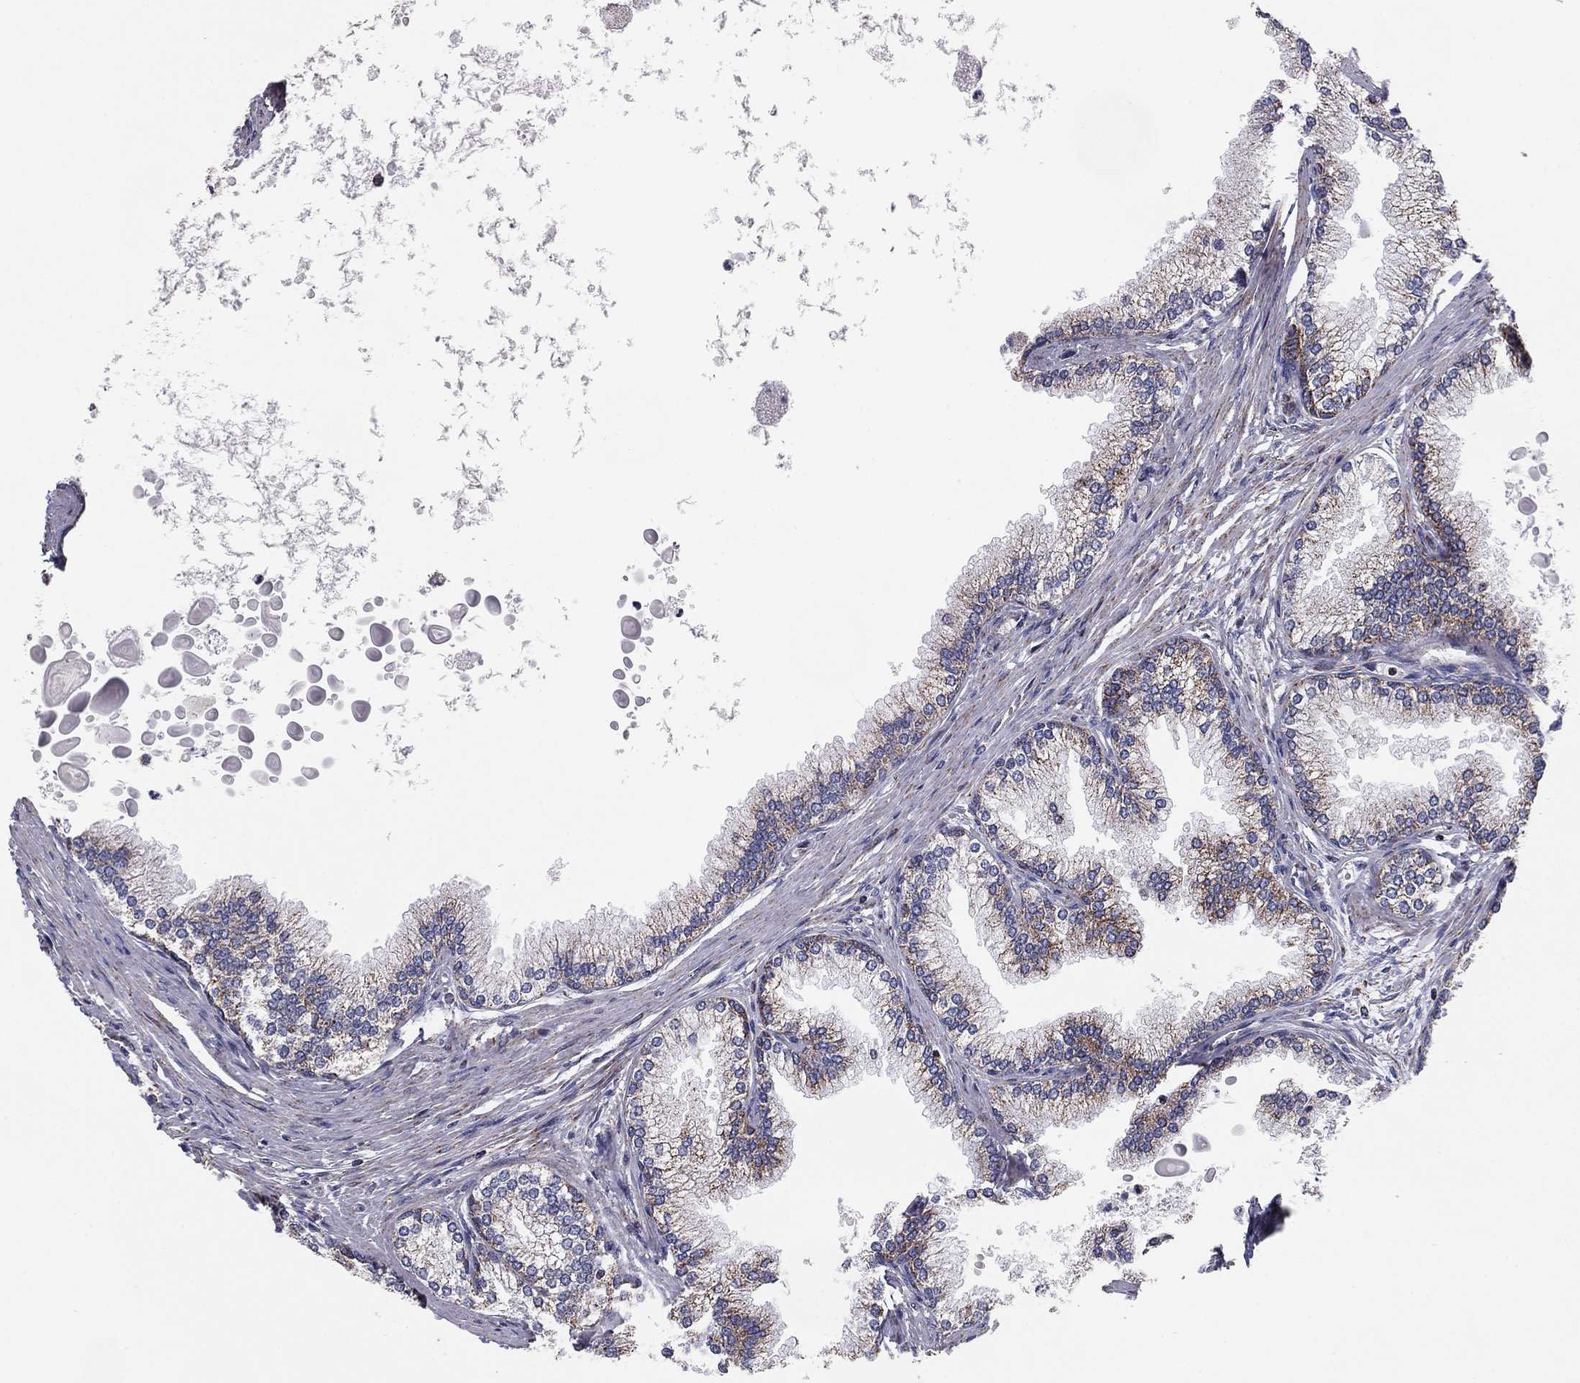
{"staining": {"intensity": "moderate", "quantity": "25%-75%", "location": "cytoplasmic/membranous"}, "tissue": "prostate", "cell_type": "Glandular cells", "image_type": "normal", "snomed": [{"axis": "morphology", "description": "Normal tissue, NOS"}, {"axis": "topography", "description": "Prostate"}], "caption": "Immunohistochemical staining of normal prostate reveals moderate cytoplasmic/membranous protein expression in approximately 25%-75% of glandular cells. (DAB = brown stain, brightfield microscopy at high magnification).", "gene": "NDUFV1", "patient": {"sex": "male", "age": 72}}